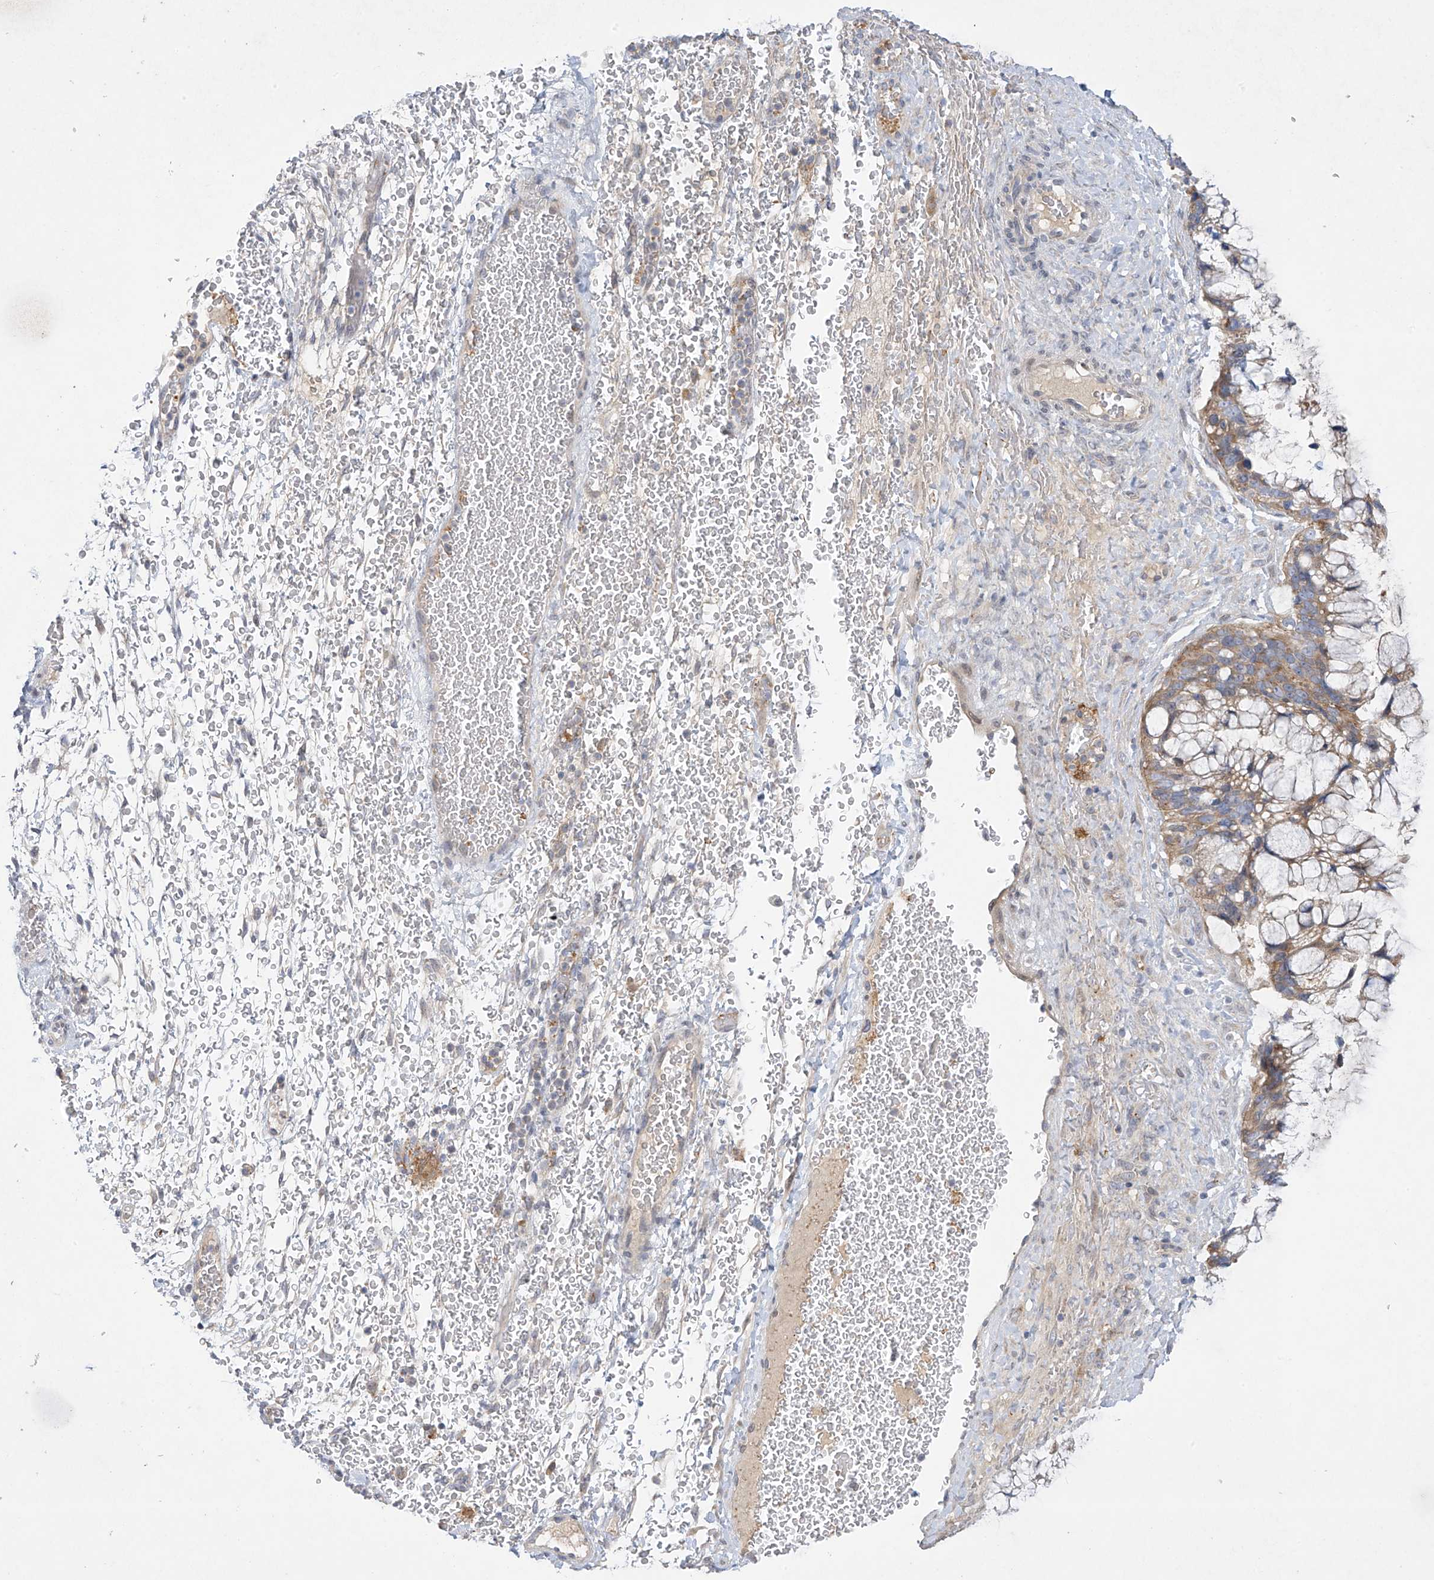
{"staining": {"intensity": "moderate", "quantity": ">75%", "location": "cytoplasmic/membranous"}, "tissue": "ovarian cancer", "cell_type": "Tumor cells", "image_type": "cancer", "snomed": [{"axis": "morphology", "description": "Cystadenocarcinoma, mucinous, NOS"}, {"axis": "topography", "description": "Ovary"}], "caption": "Brown immunohistochemical staining in human ovarian mucinous cystadenocarcinoma displays moderate cytoplasmic/membranous positivity in approximately >75% of tumor cells. (Stains: DAB (3,3'-diaminobenzidine) in brown, nuclei in blue, Microscopy: brightfield microscopy at high magnification).", "gene": "METTL18", "patient": {"sex": "female", "age": 37}}